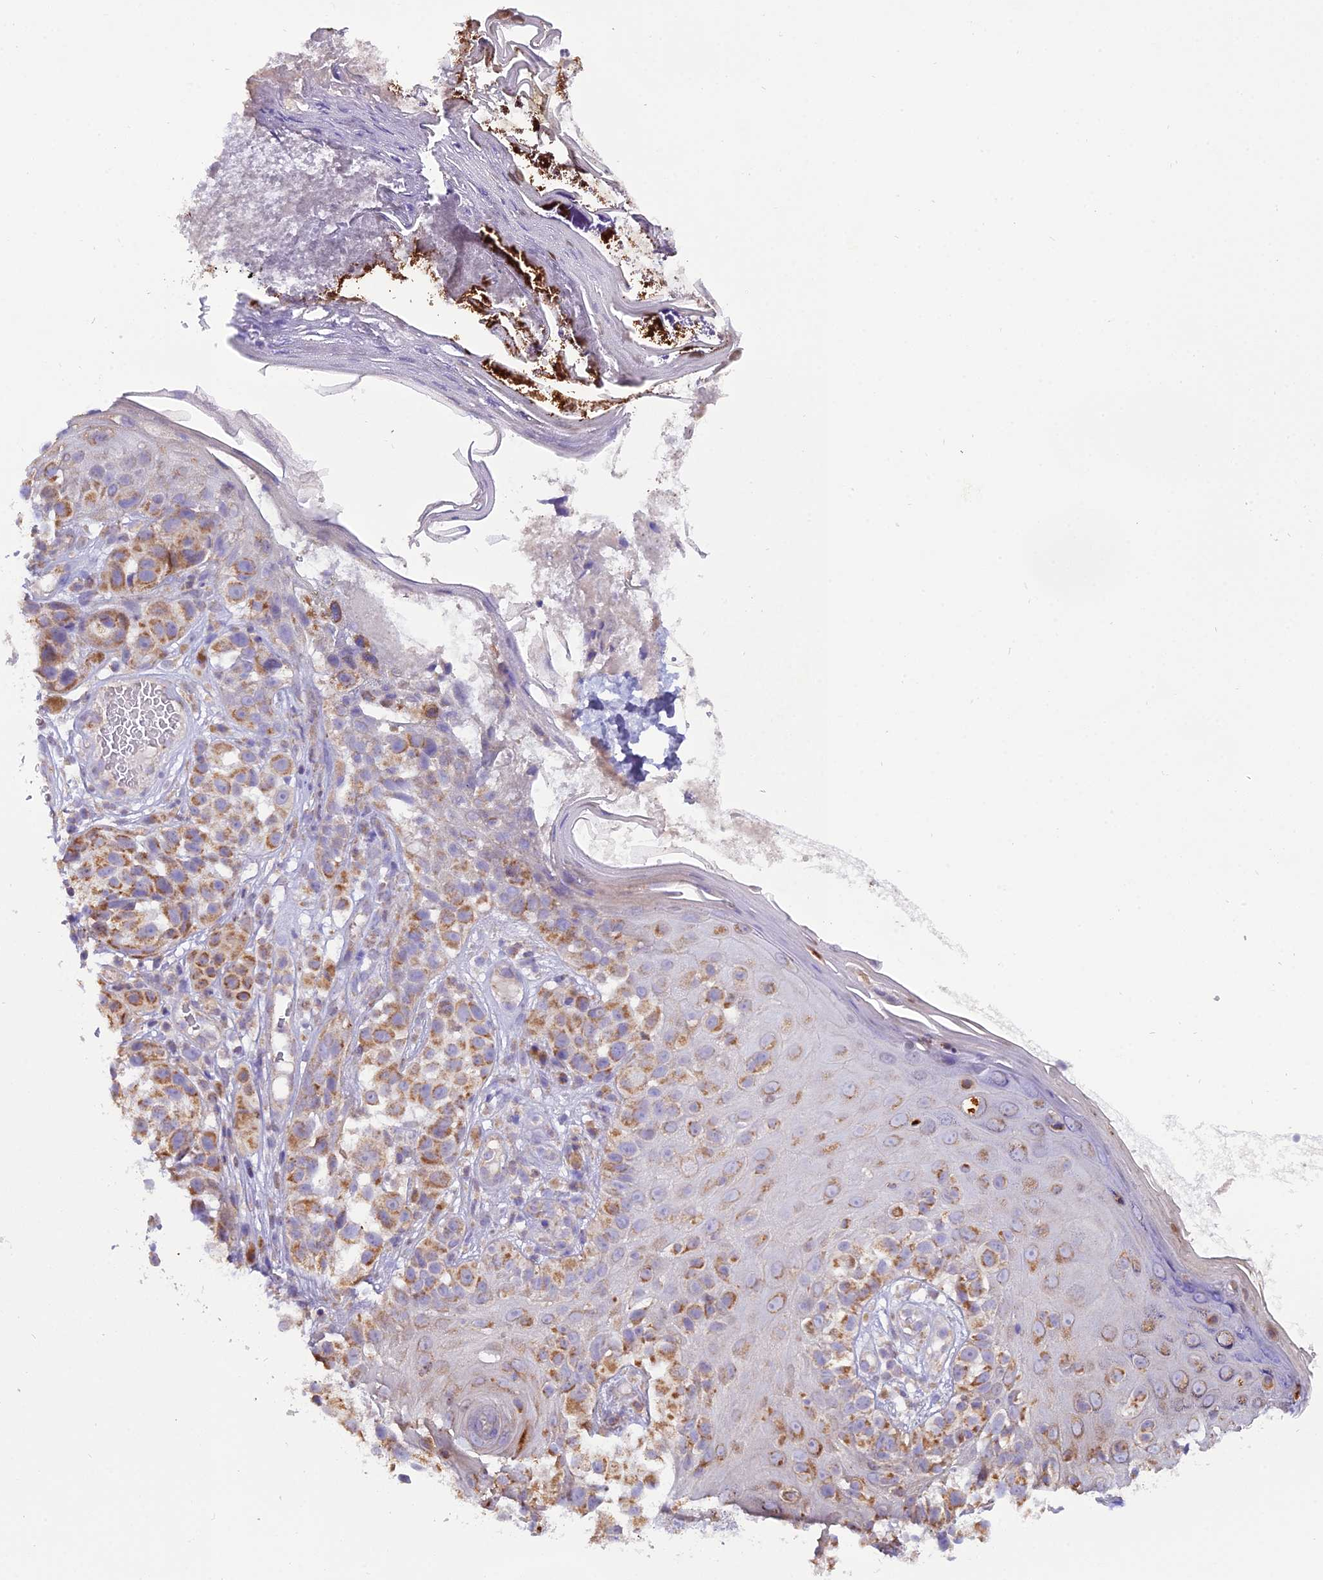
{"staining": {"intensity": "moderate", "quantity": ">75%", "location": "cytoplasmic/membranous"}, "tissue": "melanoma", "cell_type": "Tumor cells", "image_type": "cancer", "snomed": [{"axis": "morphology", "description": "Malignant melanoma, NOS"}, {"axis": "topography", "description": "Skin"}], "caption": "Moderate cytoplasmic/membranous protein staining is seen in approximately >75% of tumor cells in melanoma.", "gene": "GPD1", "patient": {"sex": "male", "age": 38}}